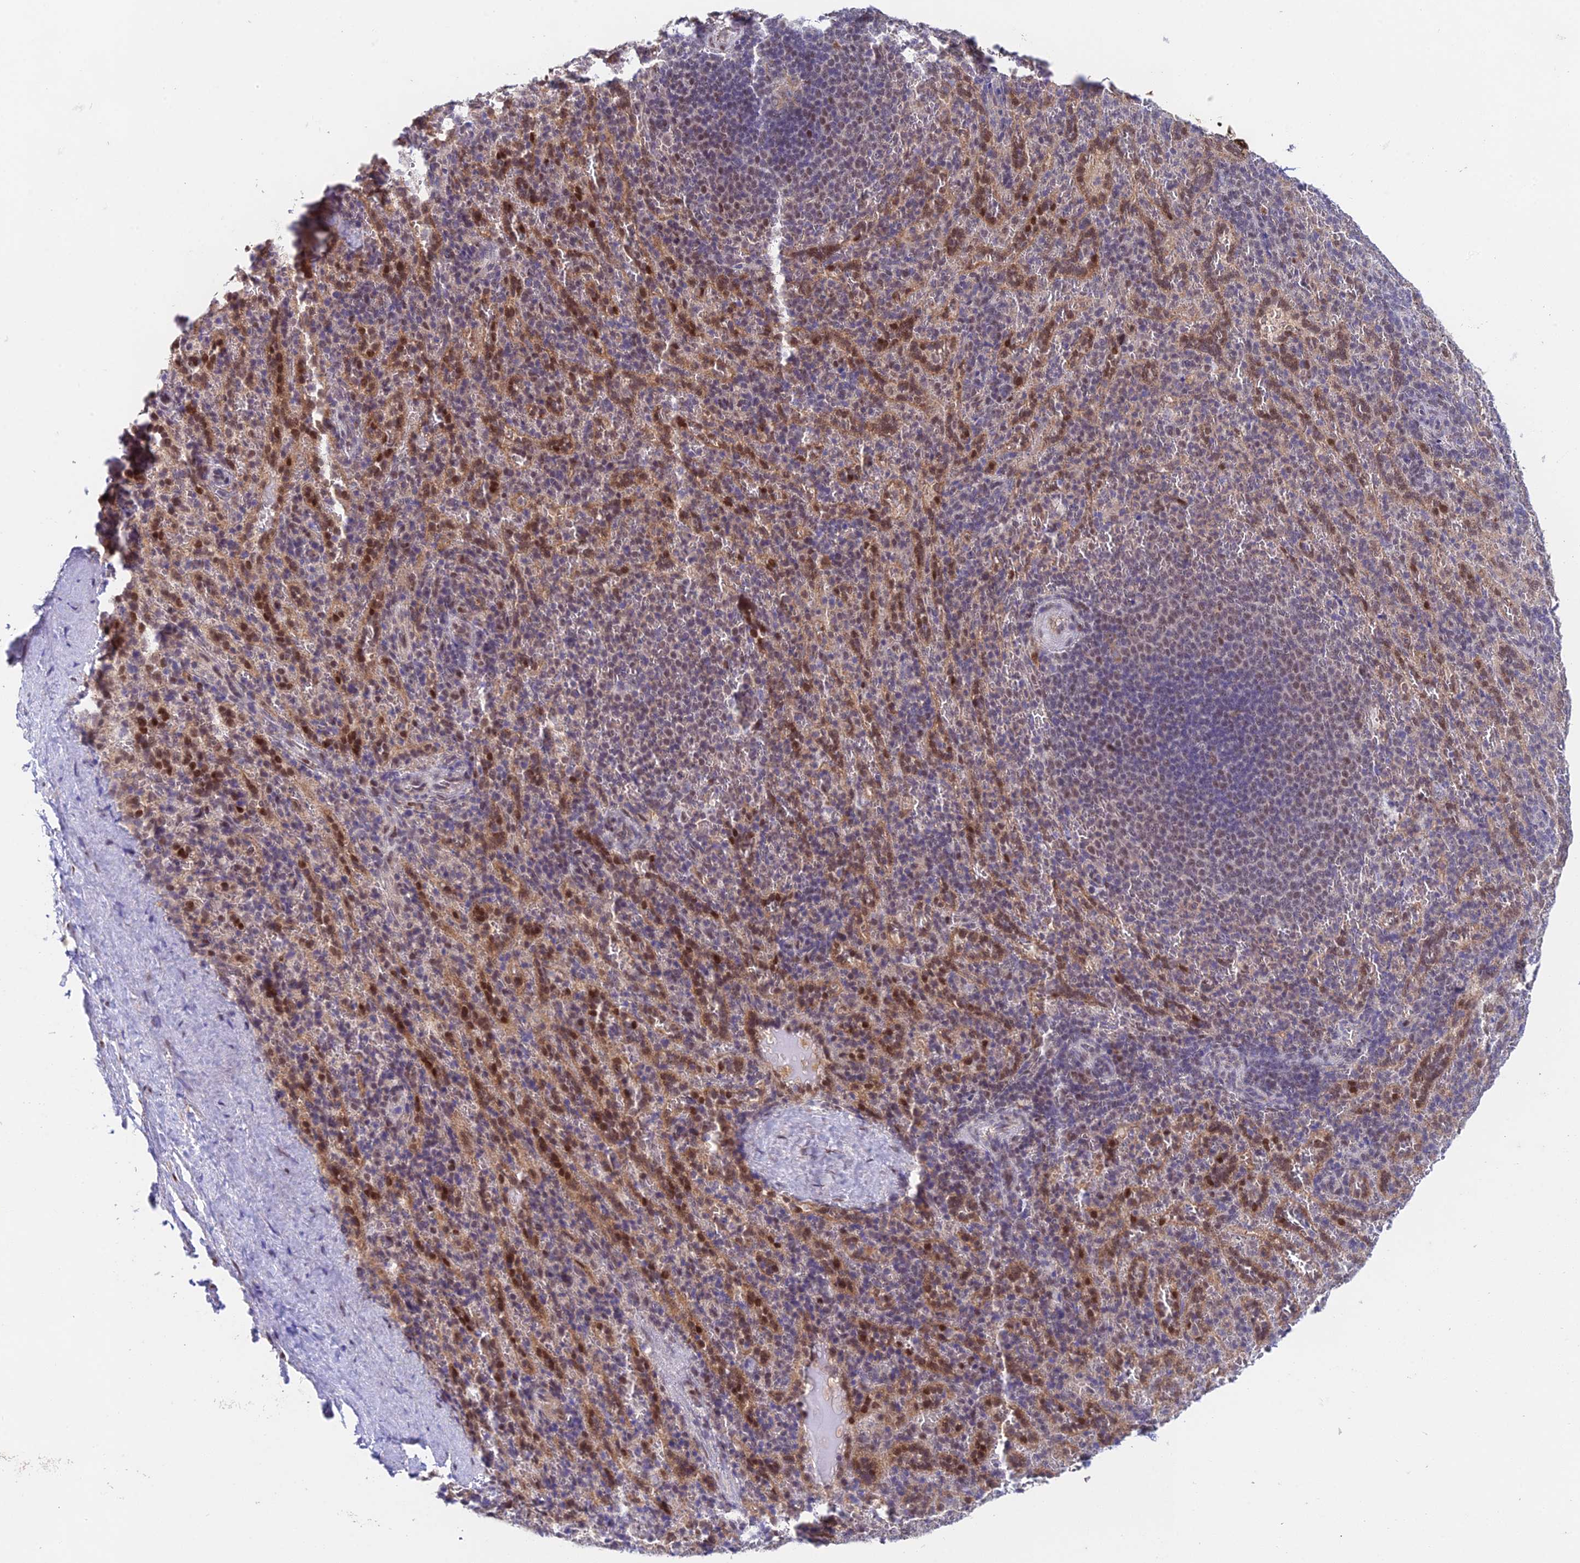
{"staining": {"intensity": "moderate", "quantity": "<25%", "location": "nuclear"}, "tissue": "spleen", "cell_type": "Cells in red pulp", "image_type": "normal", "snomed": [{"axis": "morphology", "description": "Normal tissue, NOS"}, {"axis": "topography", "description": "Spleen"}], "caption": "Immunohistochemistry (IHC) (DAB) staining of benign spleen demonstrates moderate nuclear protein expression in about <25% of cells in red pulp.", "gene": "MRPL17", "patient": {"sex": "female", "age": 21}}